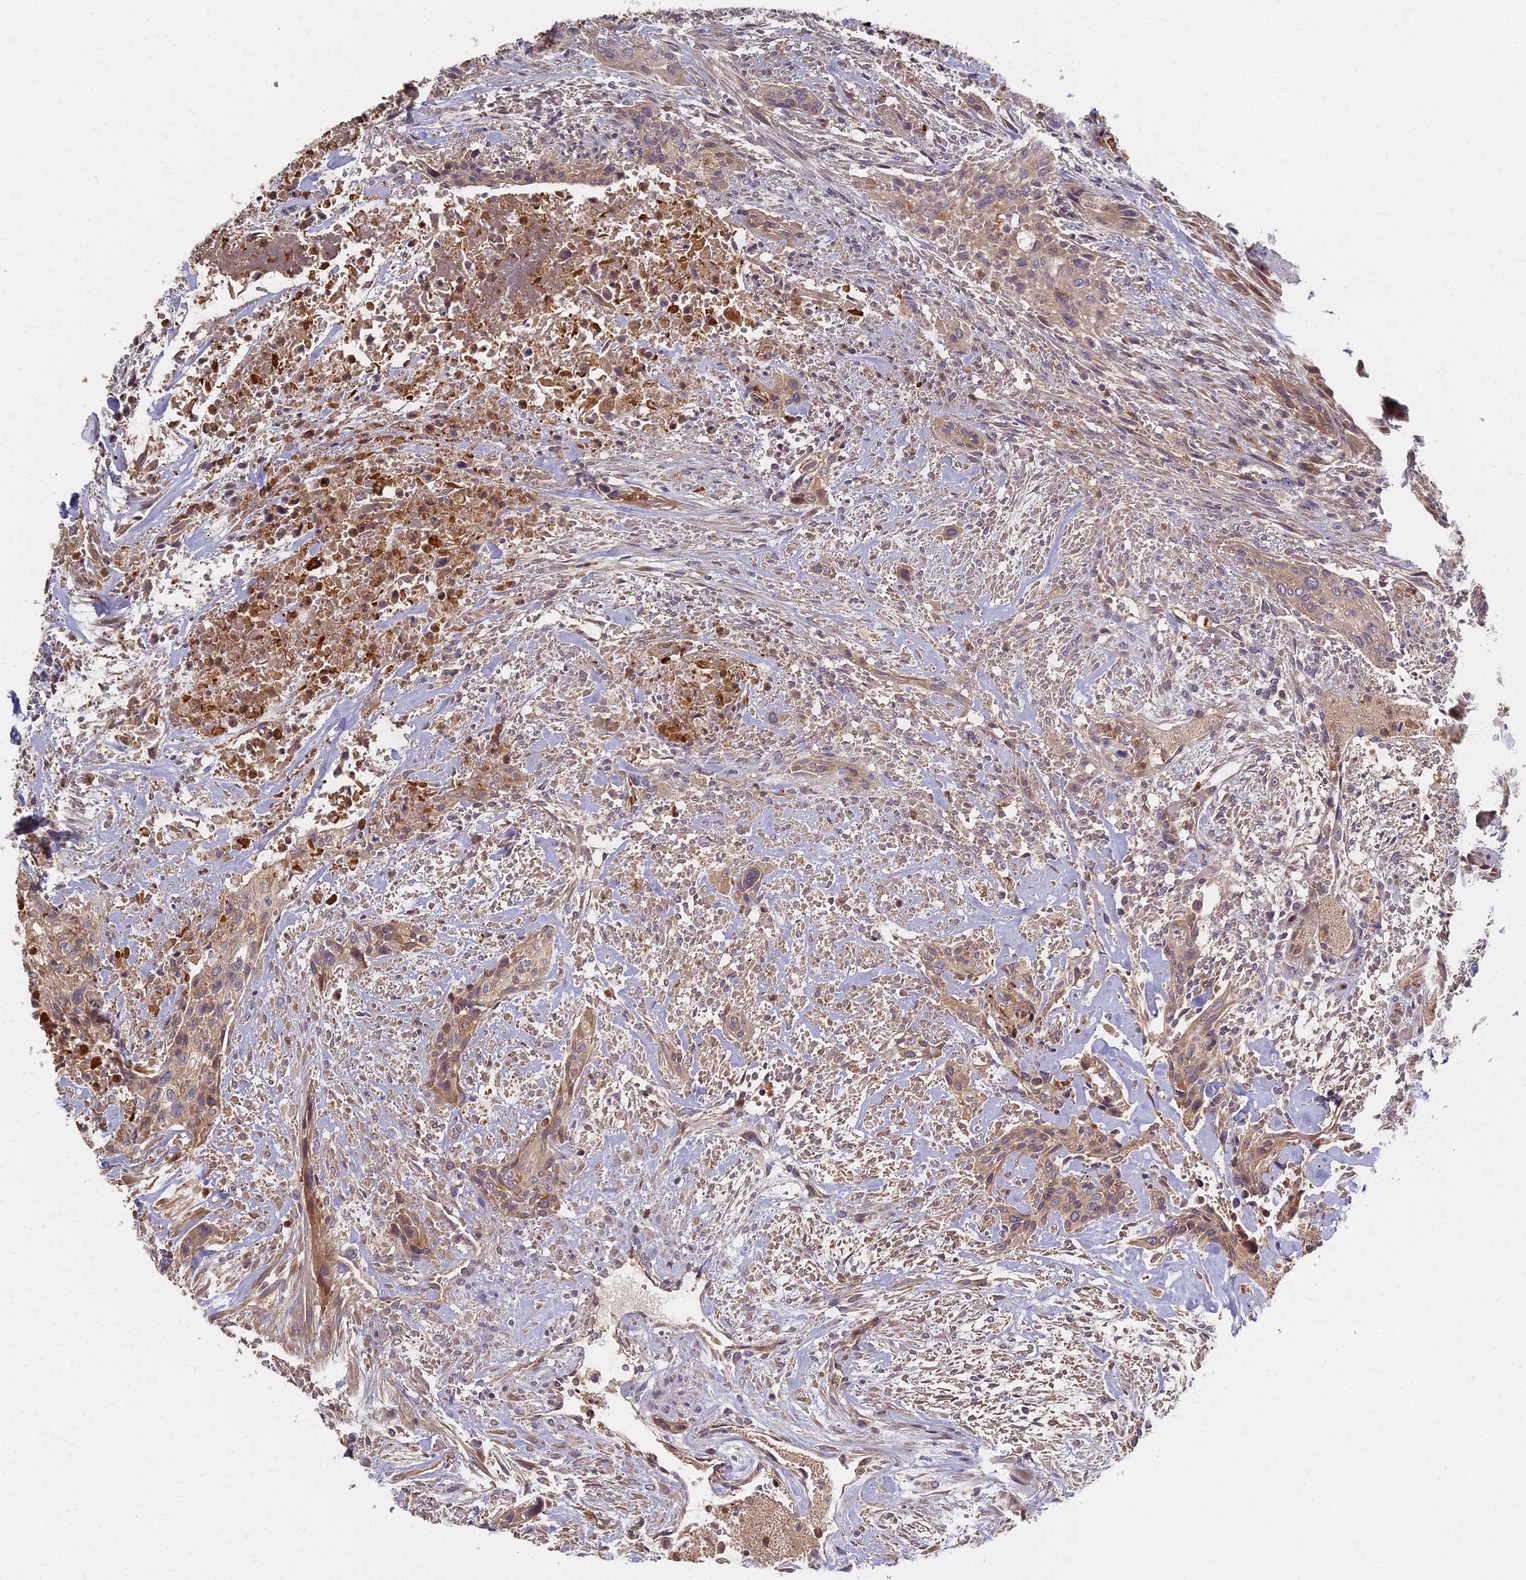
{"staining": {"intensity": "weak", "quantity": ">75%", "location": "cytoplasmic/membranous"}, "tissue": "urothelial cancer", "cell_type": "Tumor cells", "image_type": "cancer", "snomed": [{"axis": "morphology", "description": "Urothelial carcinoma, High grade"}, {"axis": "topography", "description": "Urinary bladder"}], "caption": "An image showing weak cytoplasmic/membranous staining in about >75% of tumor cells in urothelial carcinoma (high-grade), as visualized by brown immunohistochemical staining.", "gene": "AP4E1", "patient": {"sex": "male", "age": 35}}